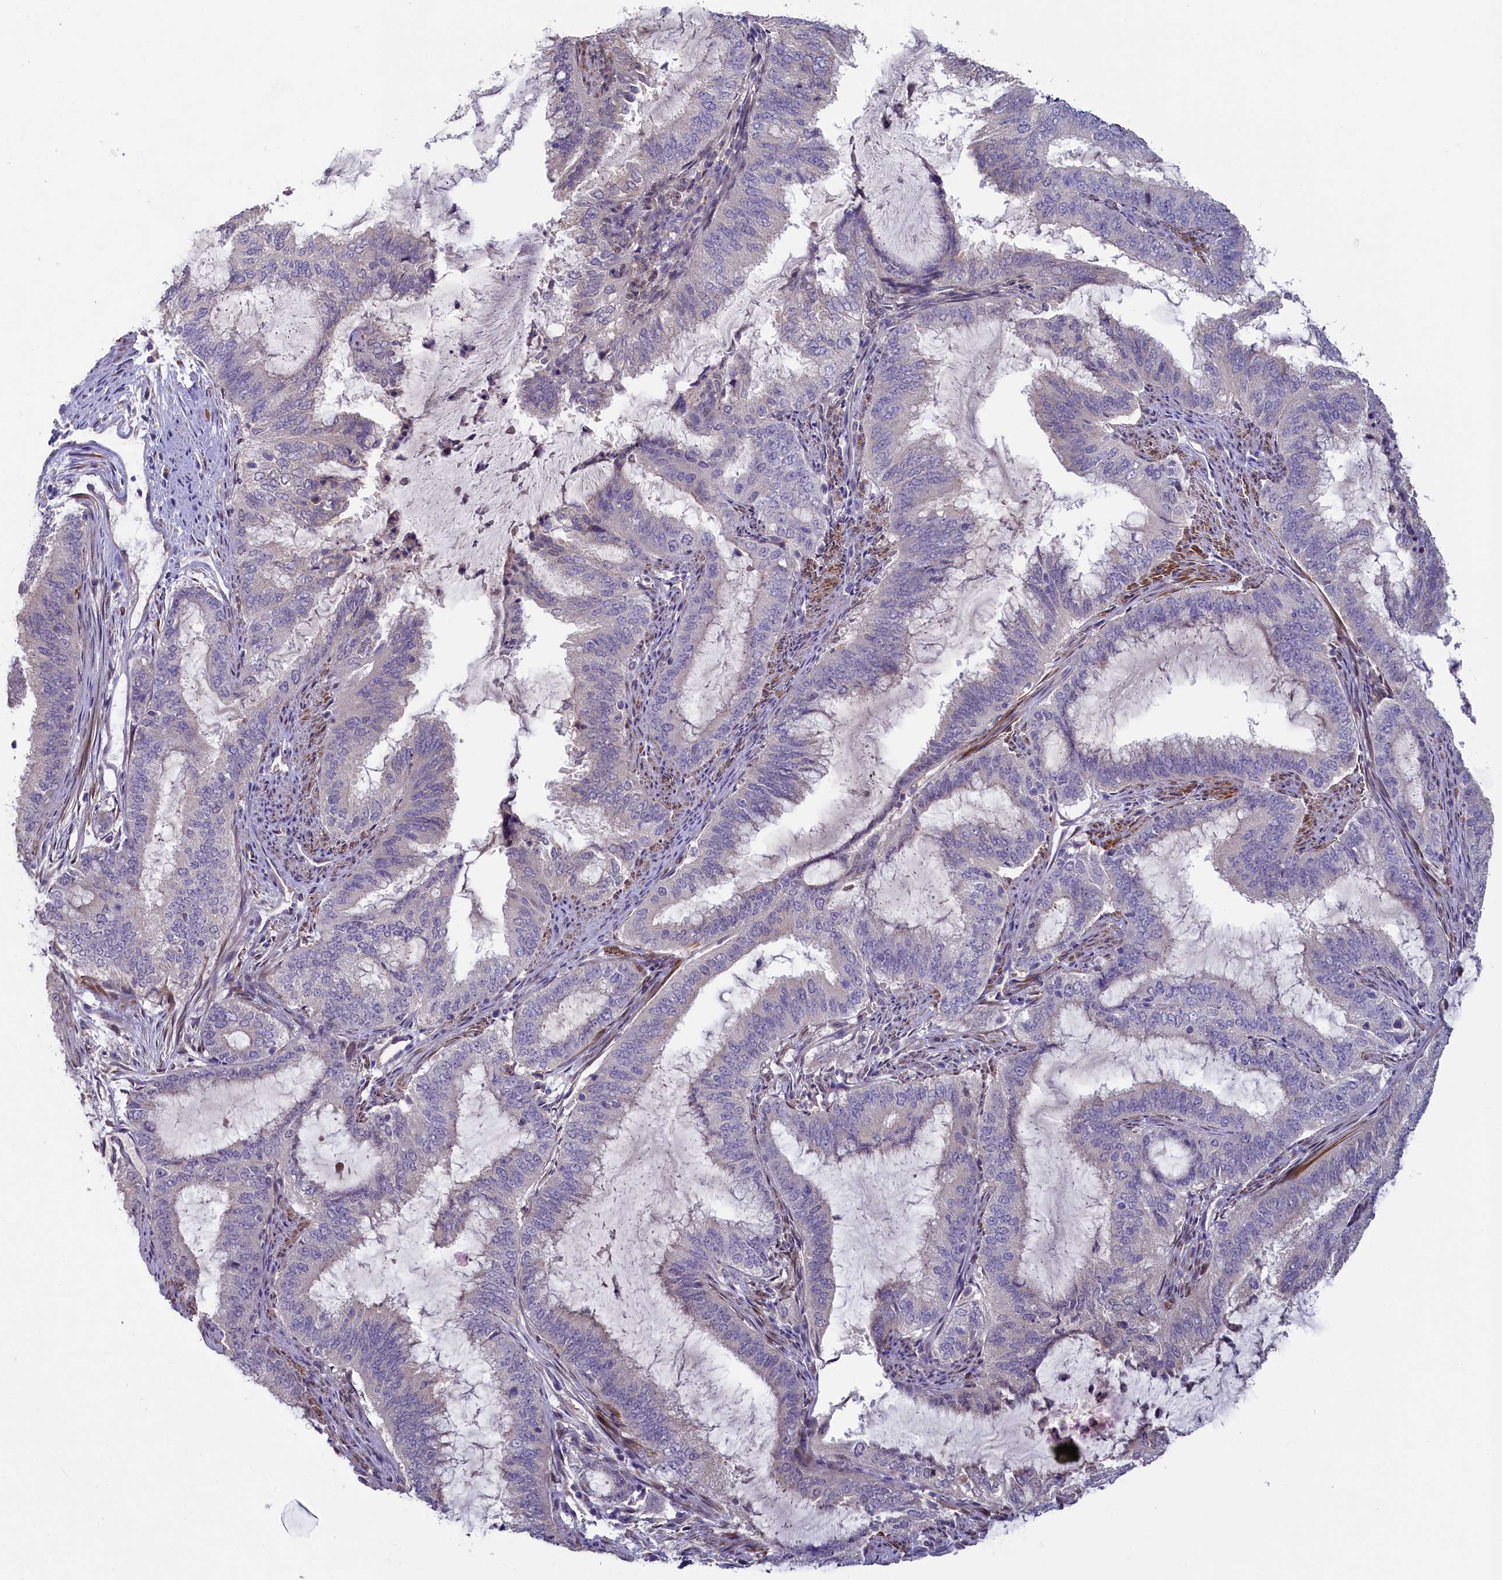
{"staining": {"intensity": "negative", "quantity": "none", "location": "none"}, "tissue": "endometrial cancer", "cell_type": "Tumor cells", "image_type": "cancer", "snomed": [{"axis": "morphology", "description": "Adenocarcinoma, NOS"}, {"axis": "topography", "description": "Endometrium"}], "caption": "Tumor cells are negative for protein expression in human endometrial adenocarcinoma. Nuclei are stained in blue.", "gene": "MYO16", "patient": {"sex": "female", "age": 51}}